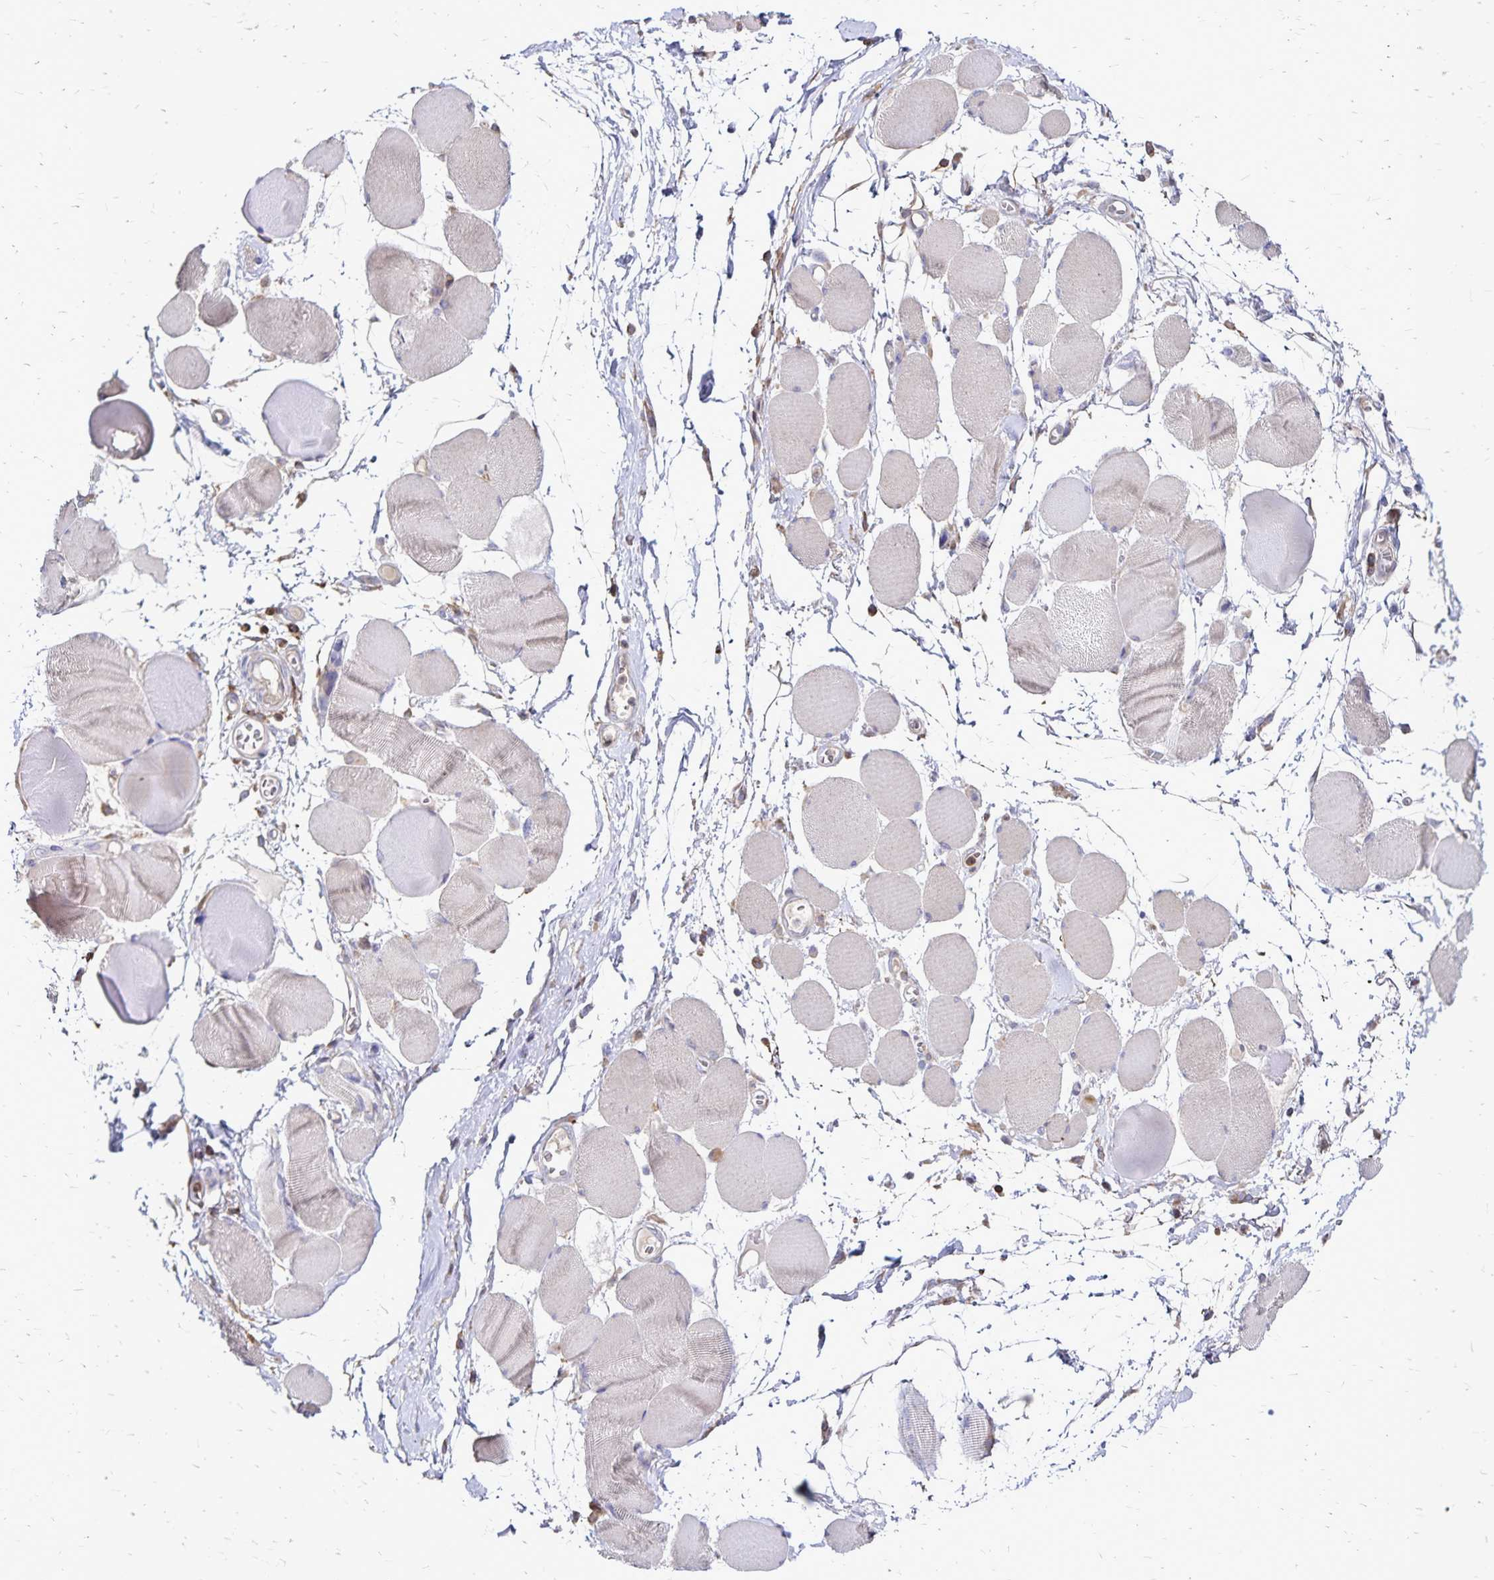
{"staining": {"intensity": "weak", "quantity": "<25%", "location": "cytoplasmic/membranous"}, "tissue": "skeletal muscle", "cell_type": "Myocytes", "image_type": "normal", "snomed": [{"axis": "morphology", "description": "Normal tissue, NOS"}, {"axis": "topography", "description": "Skeletal muscle"}], "caption": "This histopathology image is of normal skeletal muscle stained with immunohistochemistry (IHC) to label a protein in brown with the nuclei are counter-stained blue. There is no expression in myocytes. (Brightfield microscopy of DAB (3,3'-diaminobenzidine) IHC at high magnification).", "gene": "NAGPA", "patient": {"sex": "female", "age": 75}}